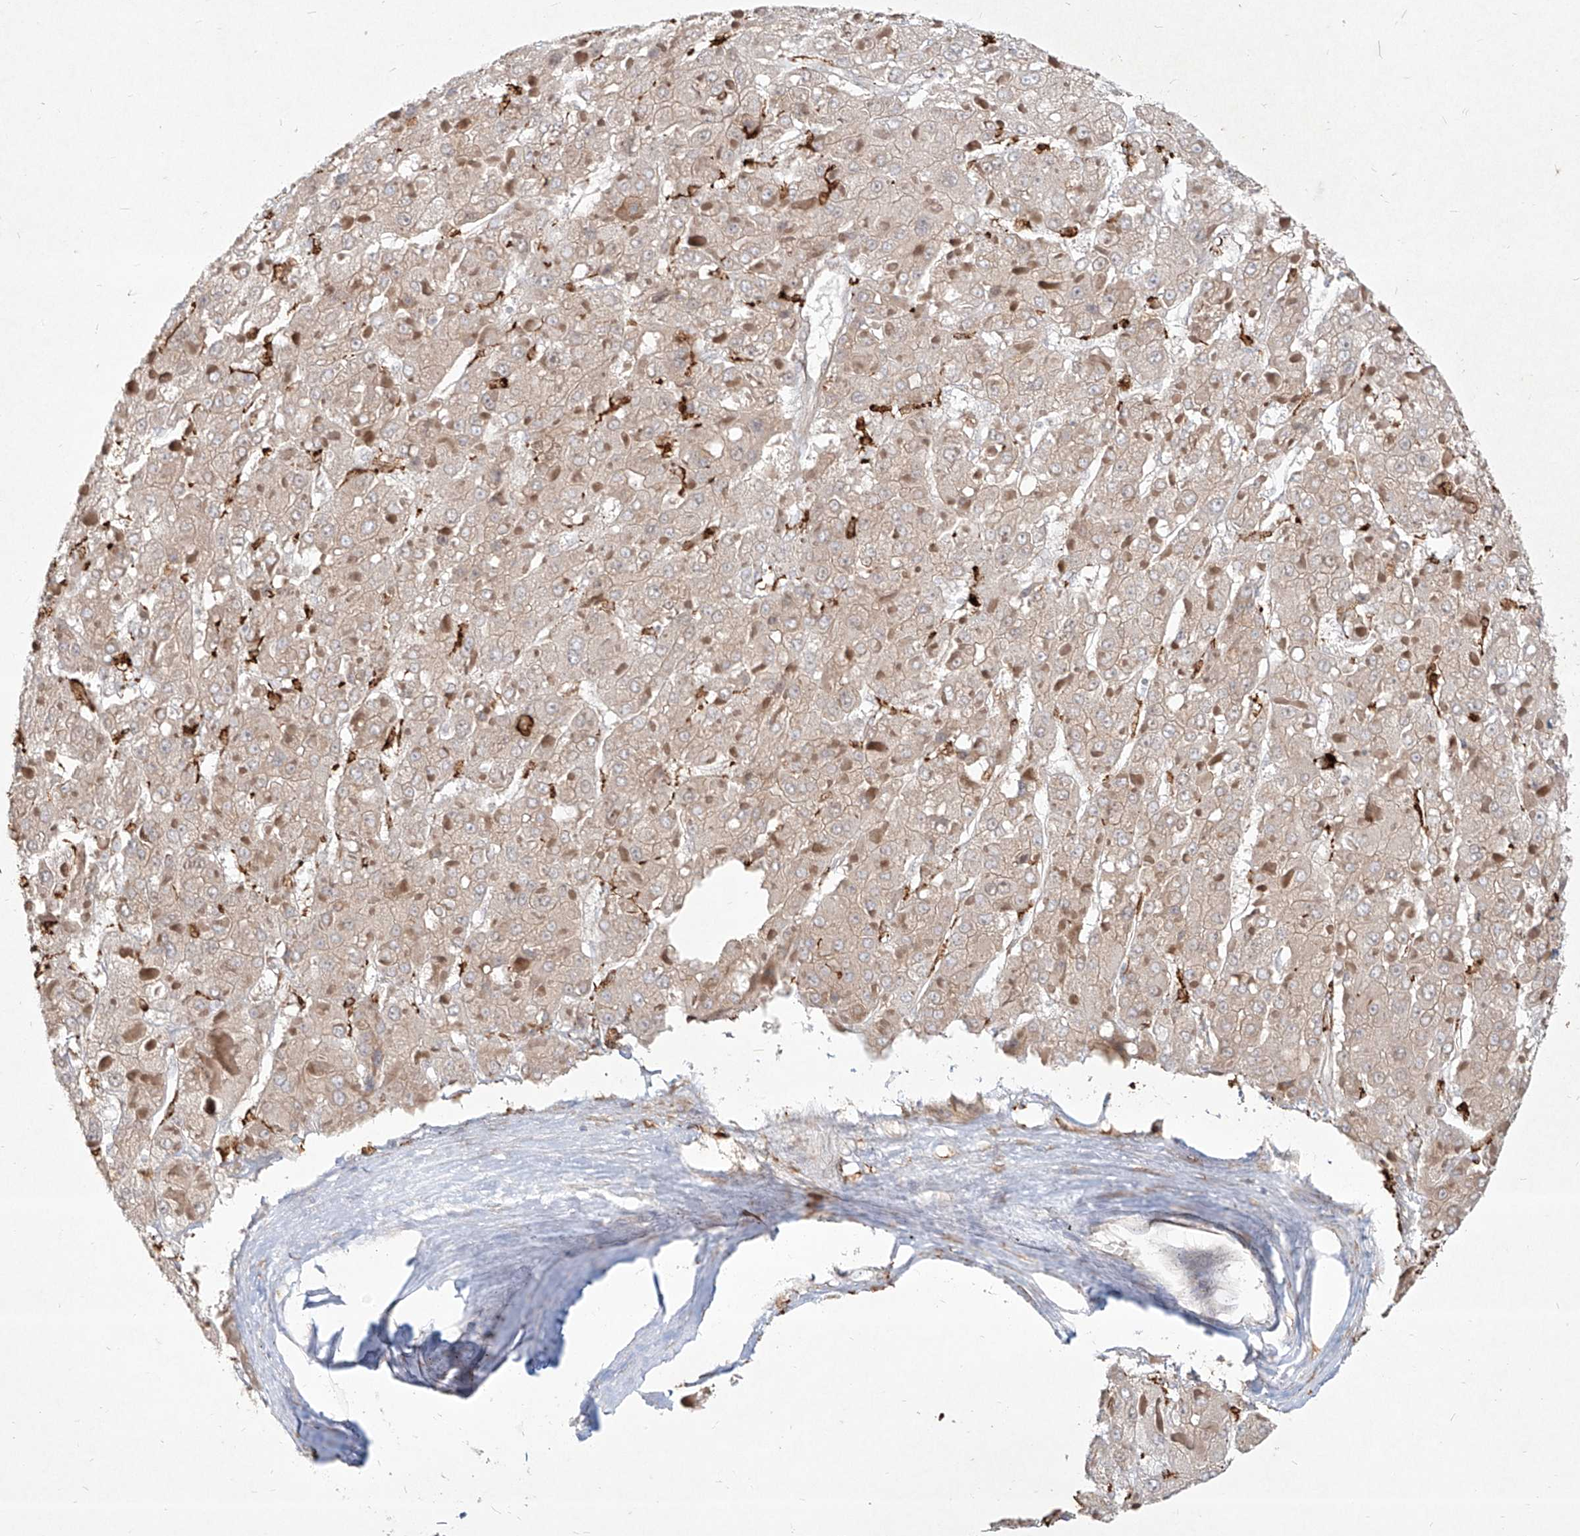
{"staining": {"intensity": "negative", "quantity": "none", "location": "none"}, "tissue": "liver cancer", "cell_type": "Tumor cells", "image_type": "cancer", "snomed": [{"axis": "morphology", "description": "Carcinoma, Hepatocellular, NOS"}, {"axis": "topography", "description": "Liver"}], "caption": "There is no significant expression in tumor cells of liver cancer (hepatocellular carcinoma).", "gene": "CD209", "patient": {"sex": "female", "age": 73}}